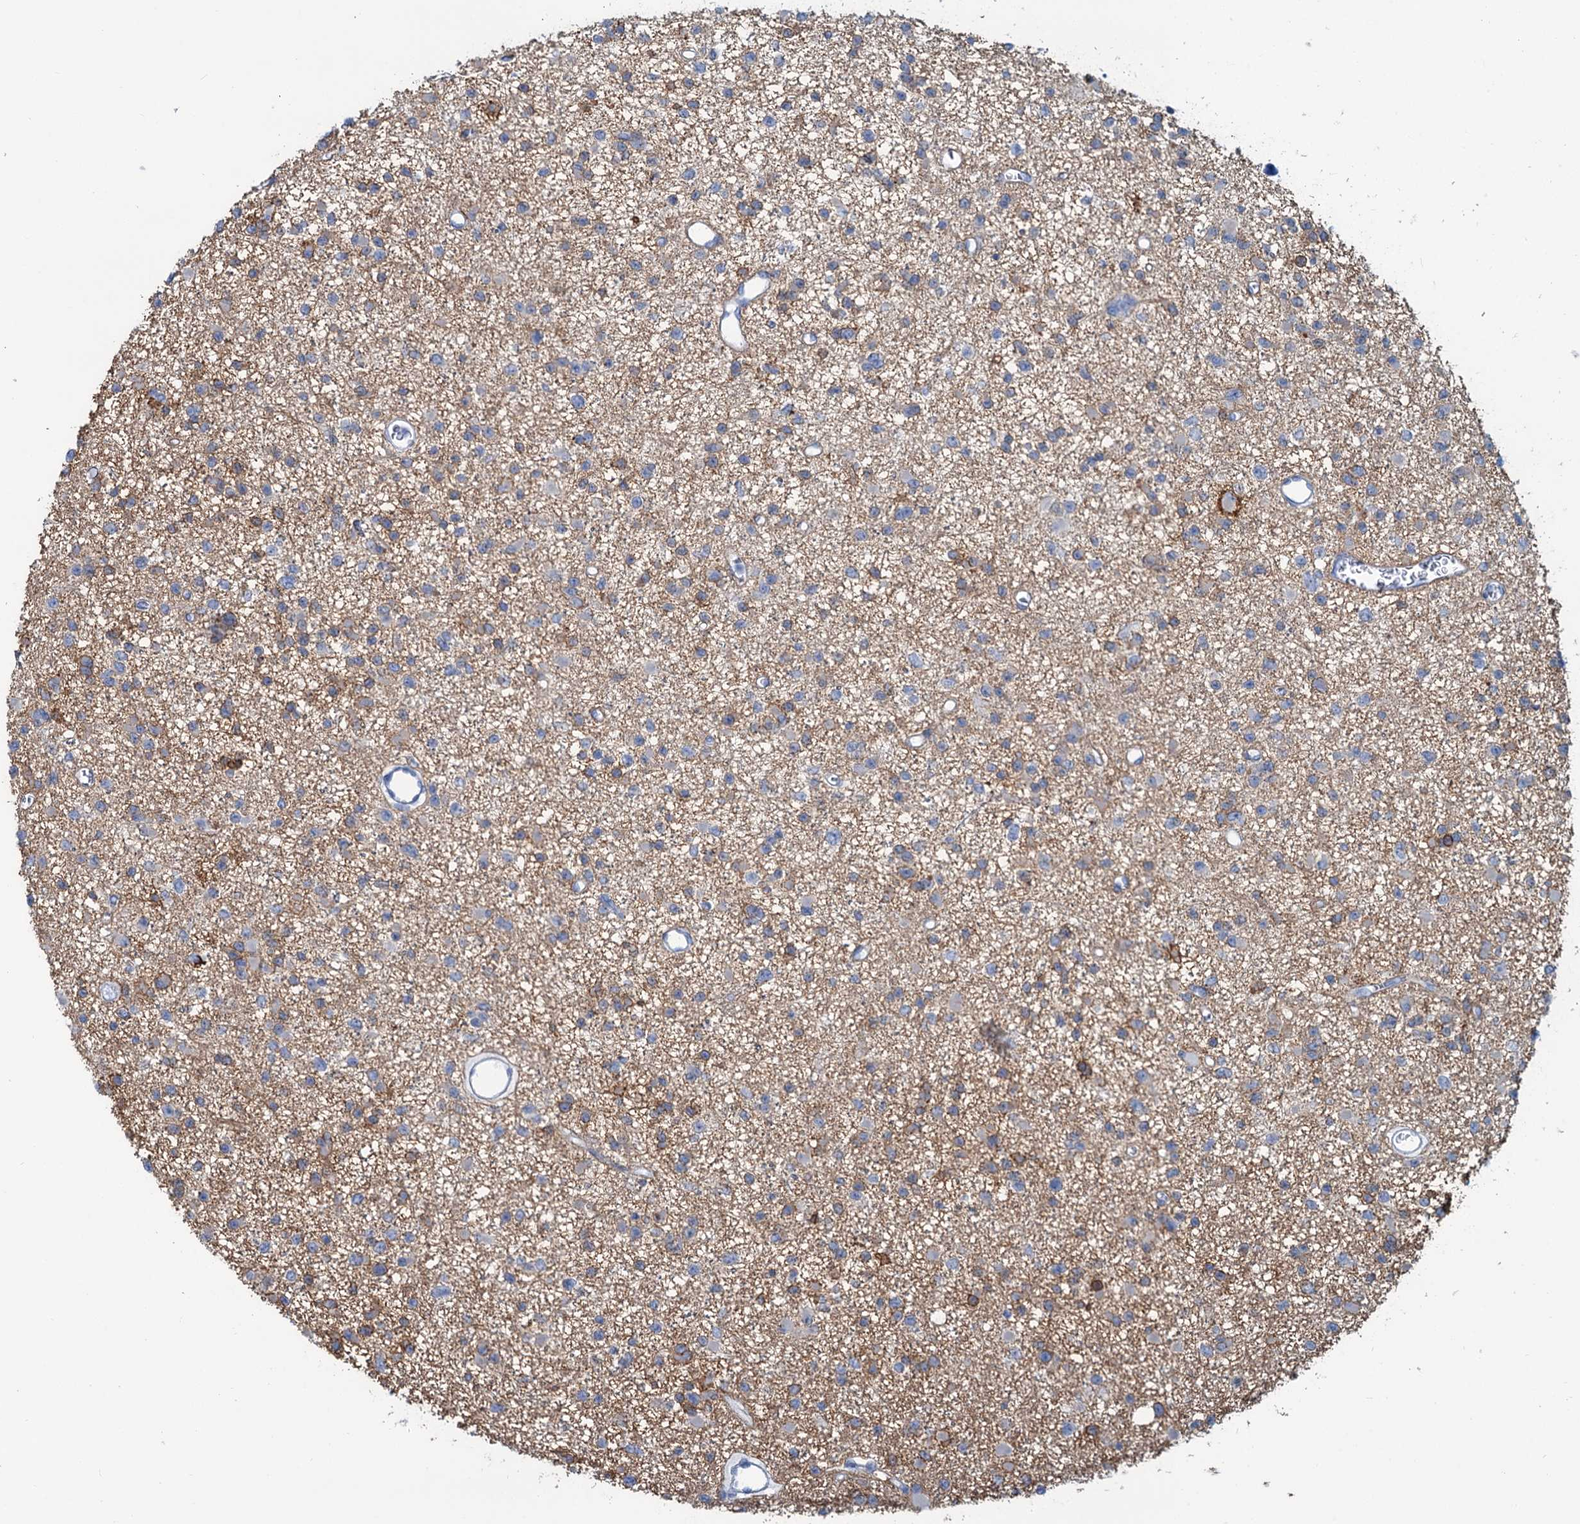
{"staining": {"intensity": "moderate", "quantity": "<25%", "location": "cytoplasmic/membranous"}, "tissue": "glioma", "cell_type": "Tumor cells", "image_type": "cancer", "snomed": [{"axis": "morphology", "description": "Glioma, malignant, Low grade"}, {"axis": "topography", "description": "Brain"}], "caption": "Moderate cytoplasmic/membranous staining is present in approximately <25% of tumor cells in glioma.", "gene": "SLC1A3", "patient": {"sex": "female", "age": 22}}